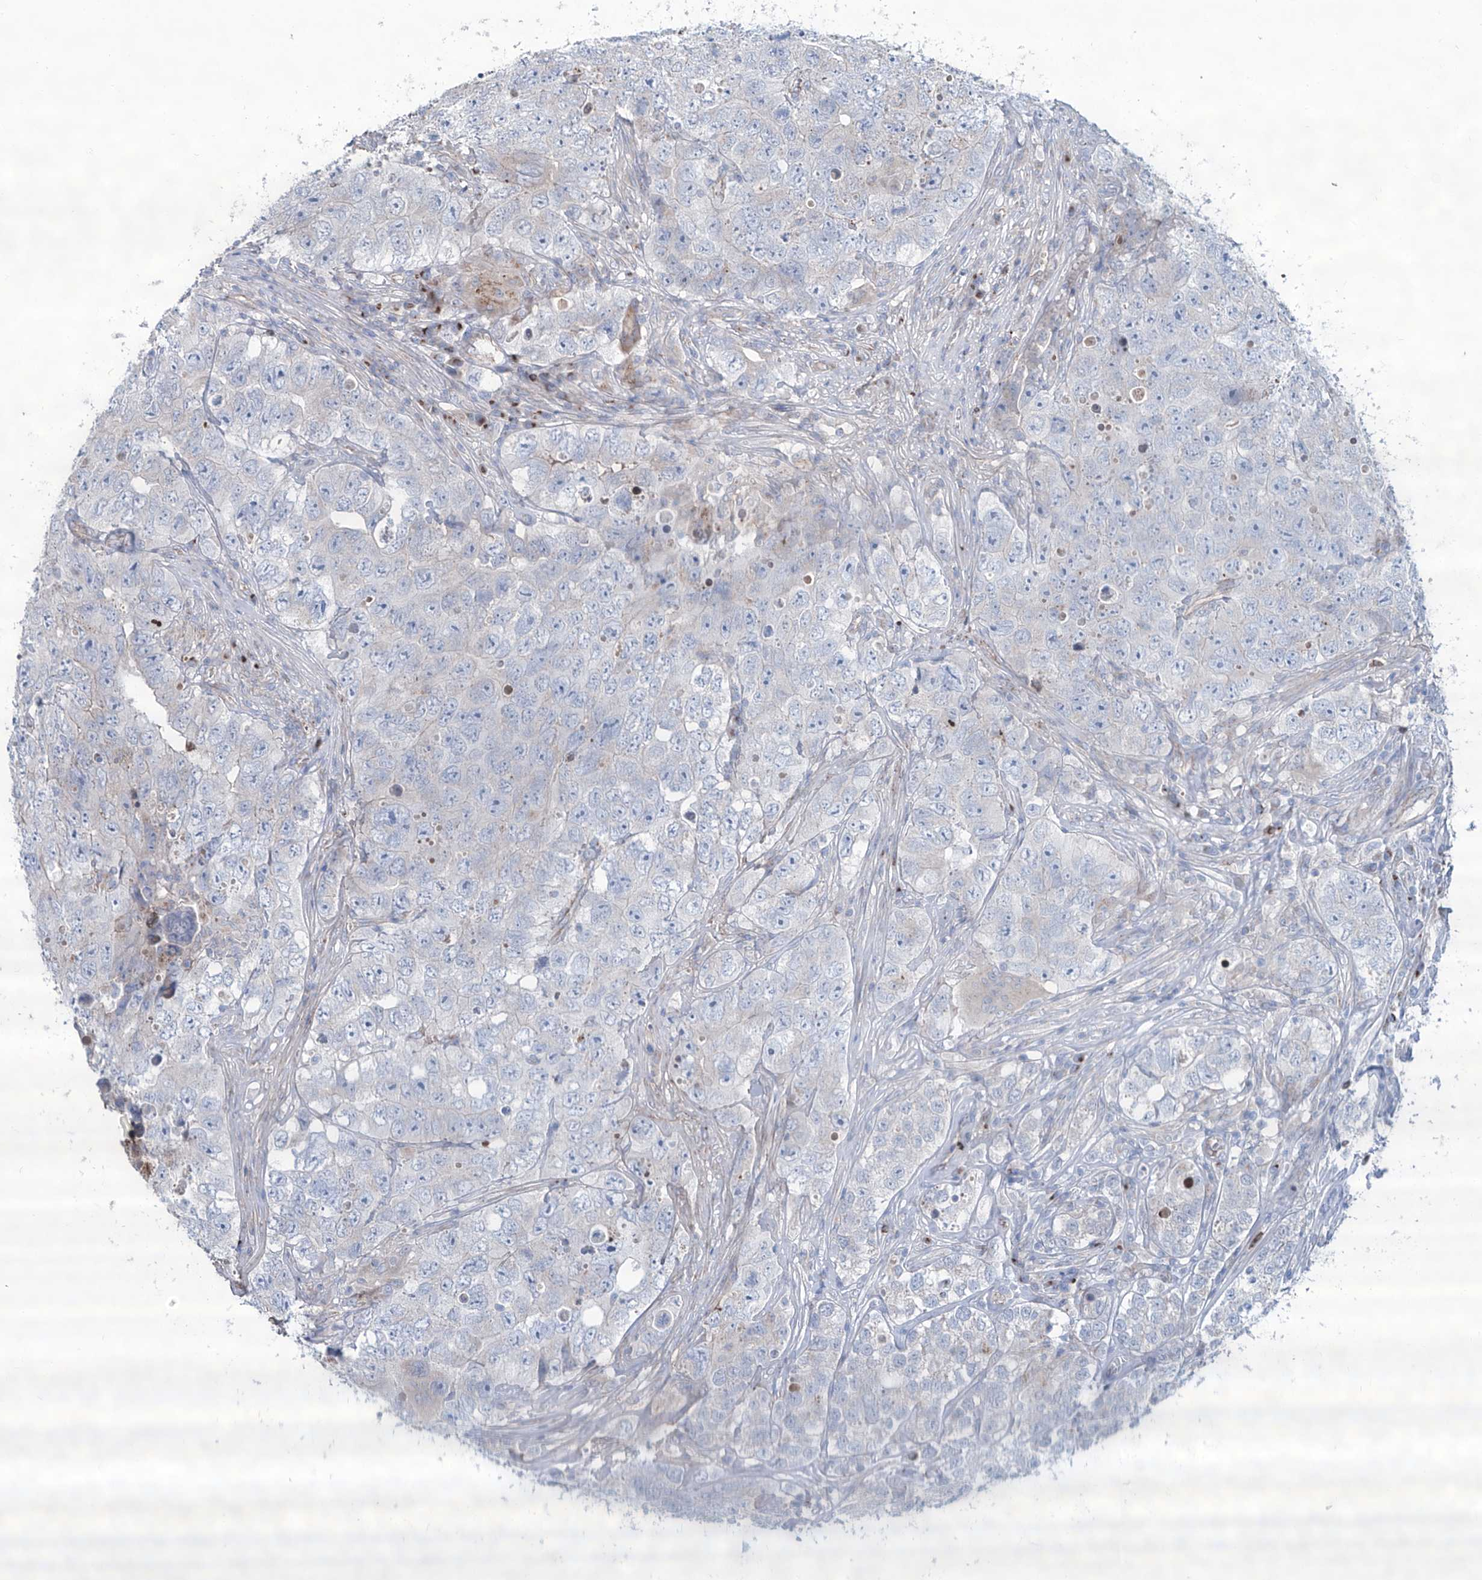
{"staining": {"intensity": "negative", "quantity": "none", "location": "none"}, "tissue": "testis cancer", "cell_type": "Tumor cells", "image_type": "cancer", "snomed": [{"axis": "morphology", "description": "Seminoma, NOS"}, {"axis": "morphology", "description": "Carcinoma, Embryonal, NOS"}, {"axis": "topography", "description": "Testis"}], "caption": "Immunohistochemistry (IHC) image of neoplastic tissue: human embryonal carcinoma (testis) stained with DAB demonstrates no significant protein positivity in tumor cells.", "gene": "CDH5", "patient": {"sex": "male", "age": 43}}